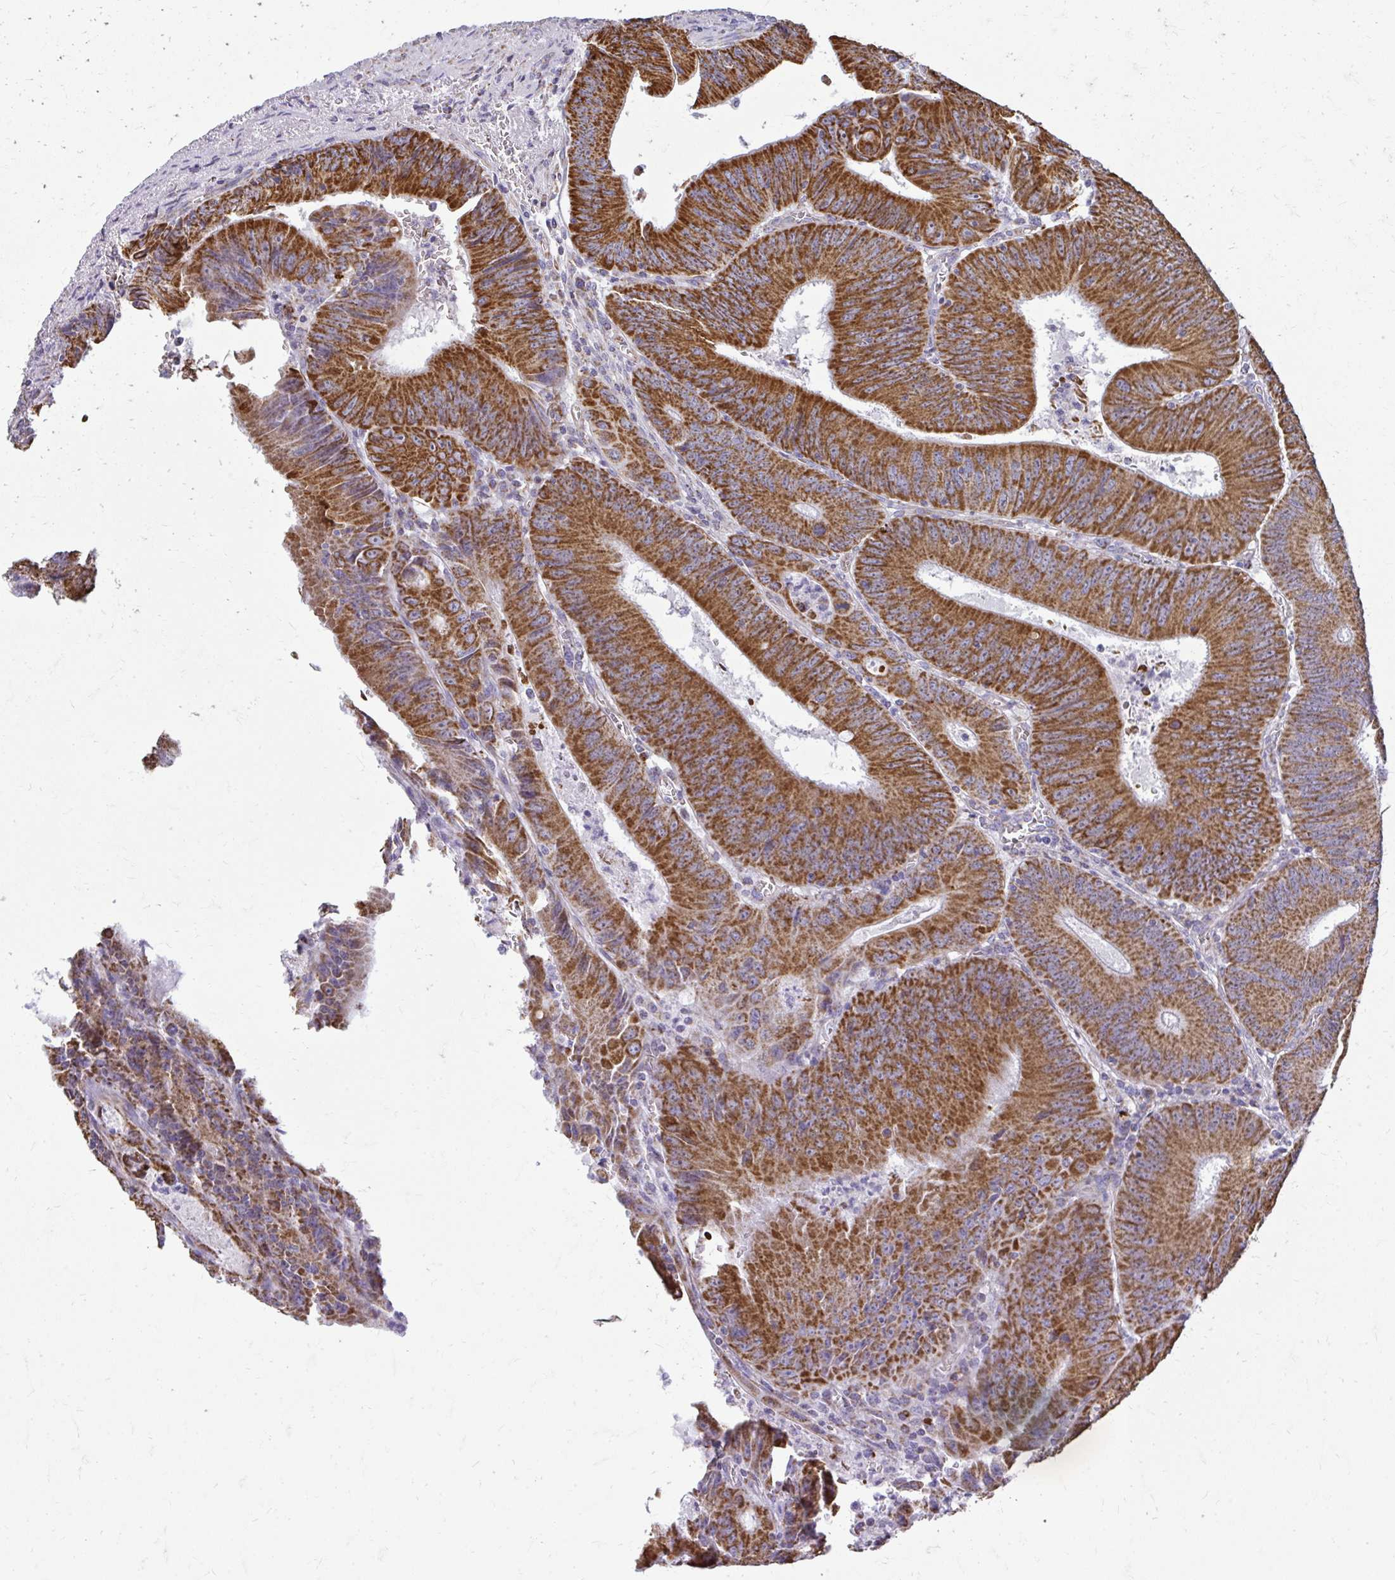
{"staining": {"intensity": "strong", "quantity": ">75%", "location": "cytoplasmic/membranous"}, "tissue": "colorectal cancer", "cell_type": "Tumor cells", "image_type": "cancer", "snomed": [{"axis": "morphology", "description": "Adenocarcinoma, NOS"}, {"axis": "topography", "description": "Rectum"}], "caption": "Tumor cells demonstrate strong cytoplasmic/membranous staining in approximately >75% of cells in adenocarcinoma (colorectal).", "gene": "IFIT1", "patient": {"sex": "female", "age": 72}}